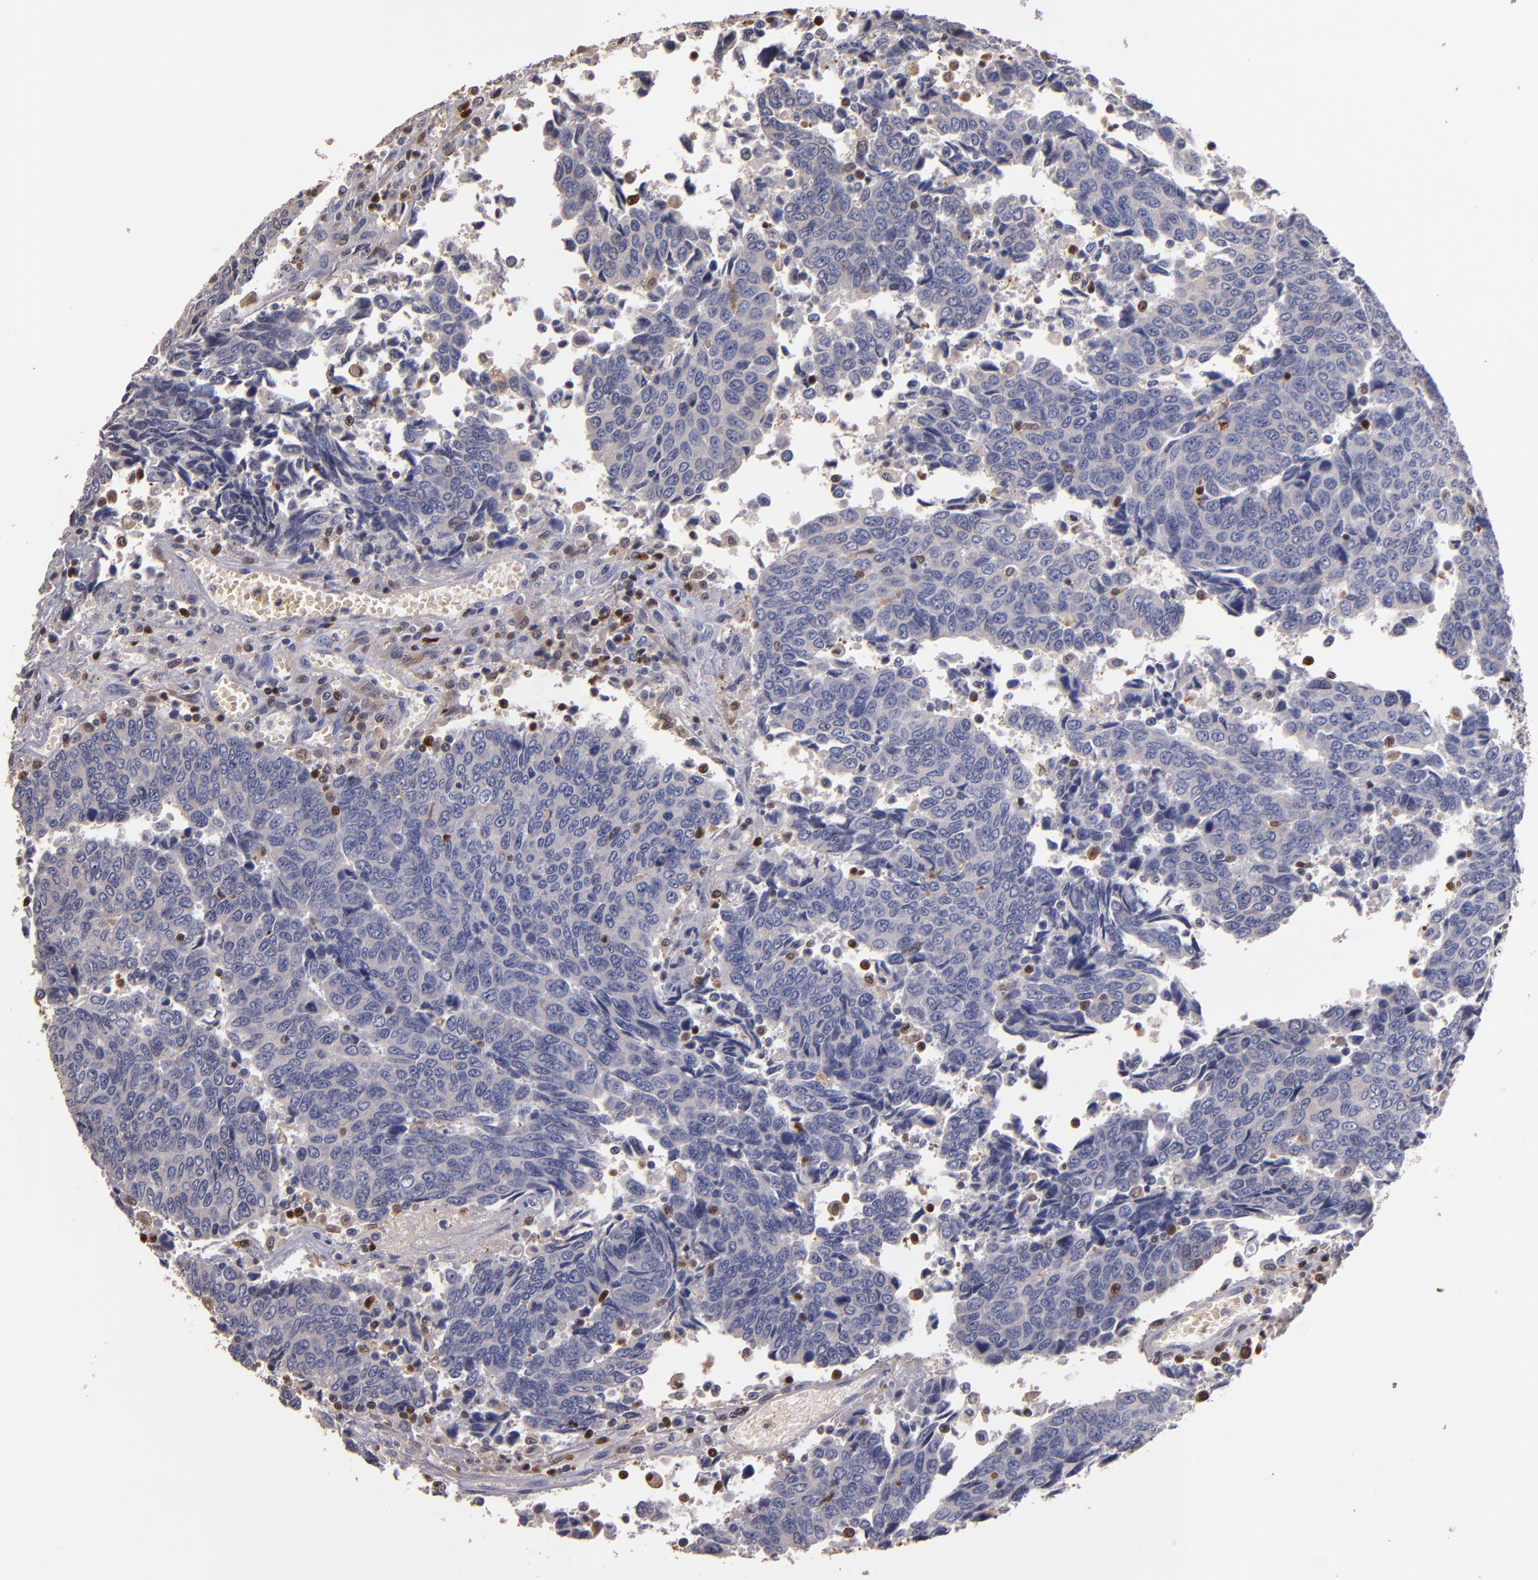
{"staining": {"intensity": "negative", "quantity": "none", "location": "none"}, "tissue": "urothelial cancer", "cell_type": "Tumor cells", "image_type": "cancer", "snomed": [{"axis": "morphology", "description": "Urothelial carcinoma, High grade"}, {"axis": "topography", "description": "Urinary bladder"}], "caption": "DAB (3,3'-diaminobenzidine) immunohistochemical staining of human urothelial carcinoma (high-grade) shows no significant staining in tumor cells.", "gene": "S100A4", "patient": {"sex": "male", "age": 86}}